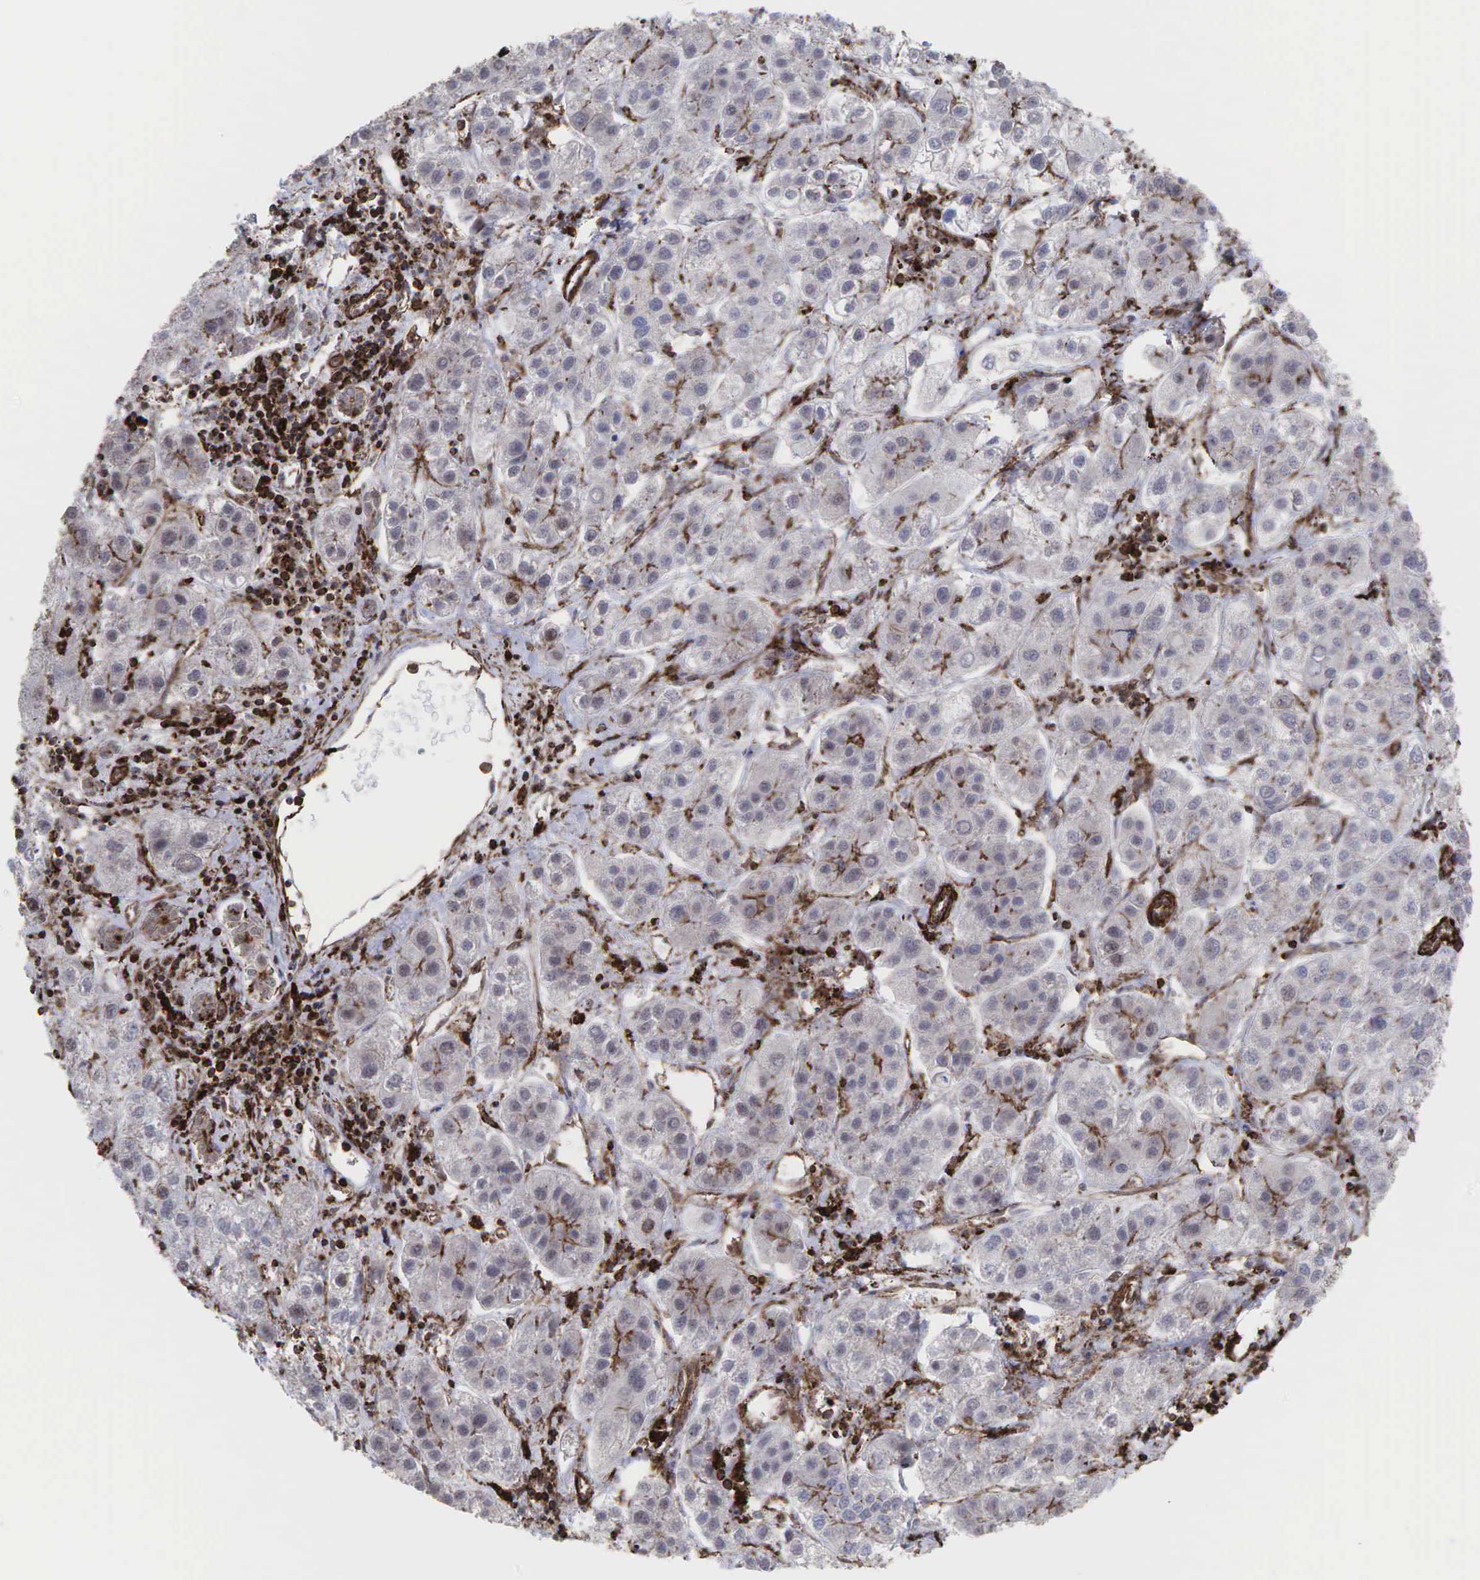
{"staining": {"intensity": "negative", "quantity": "none", "location": "none"}, "tissue": "liver cancer", "cell_type": "Tumor cells", "image_type": "cancer", "snomed": [{"axis": "morphology", "description": "Carcinoma, Hepatocellular, NOS"}, {"axis": "topography", "description": "Liver"}], "caption": "IHC of human hepatocellular carcinoma (liver) reveals no staining in tumor cells.", "gene": "GPRASP1", "patient": {"sex": "female", "age": 85}}